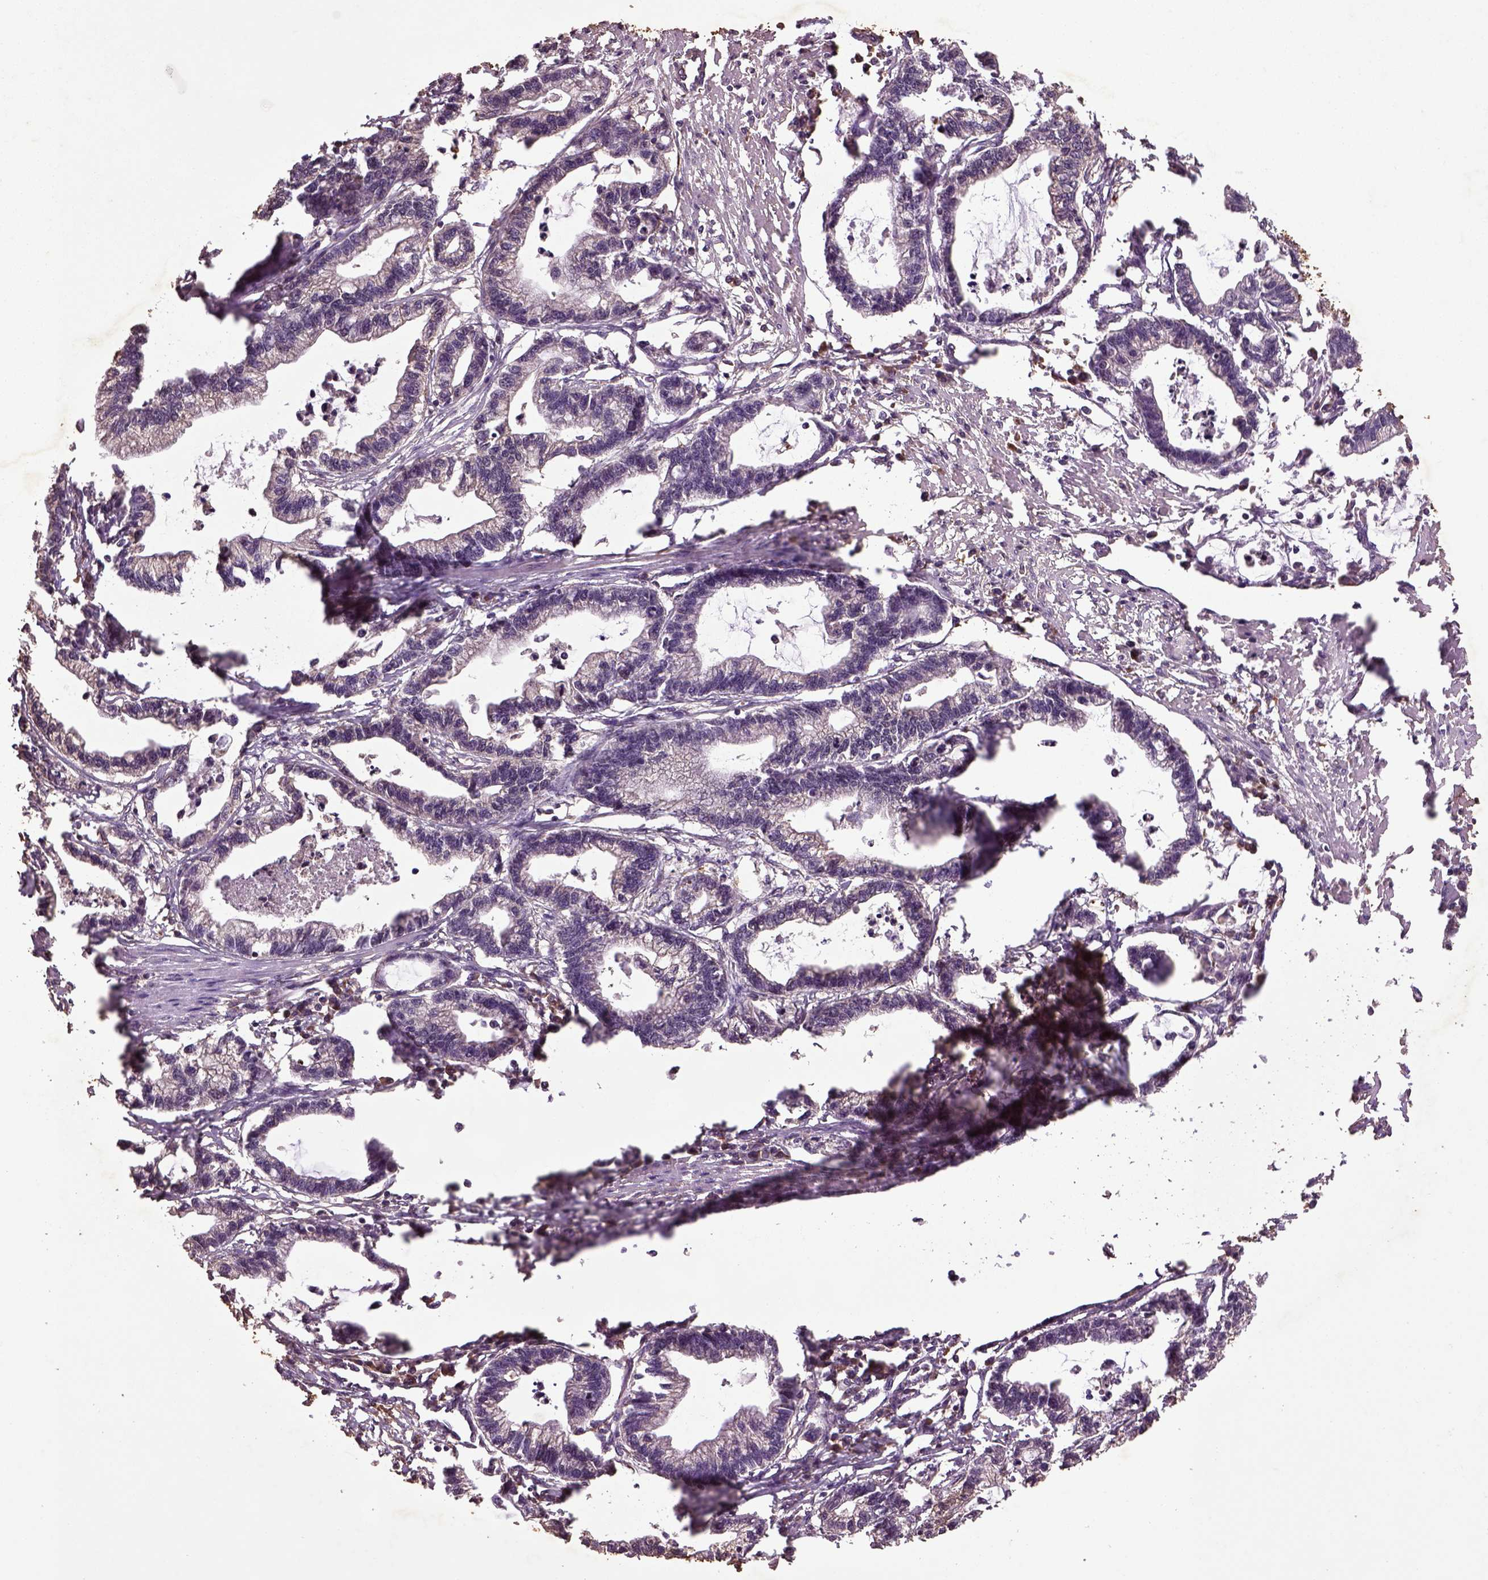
{"staining": {"intensity": "negative", "quantity": "none", "location": "none"}, "tissue": "stomach cancer", "cell_type": "Tumor cells", "image_type": "cancer", "snomed": [{"axis": "morphology", "description": "Adenocarcinoma, NOS"}, {"axis": "topography", "description": "Stomach"}], "caption": "DAB (3,3'-diaminobenzidine) immunohistochemical staining of stomach adenocarcinoma reveals no significant positivity in tumor cells.", "gene": "TPRG1", "patient": {"sex": "male", "age": 83}}